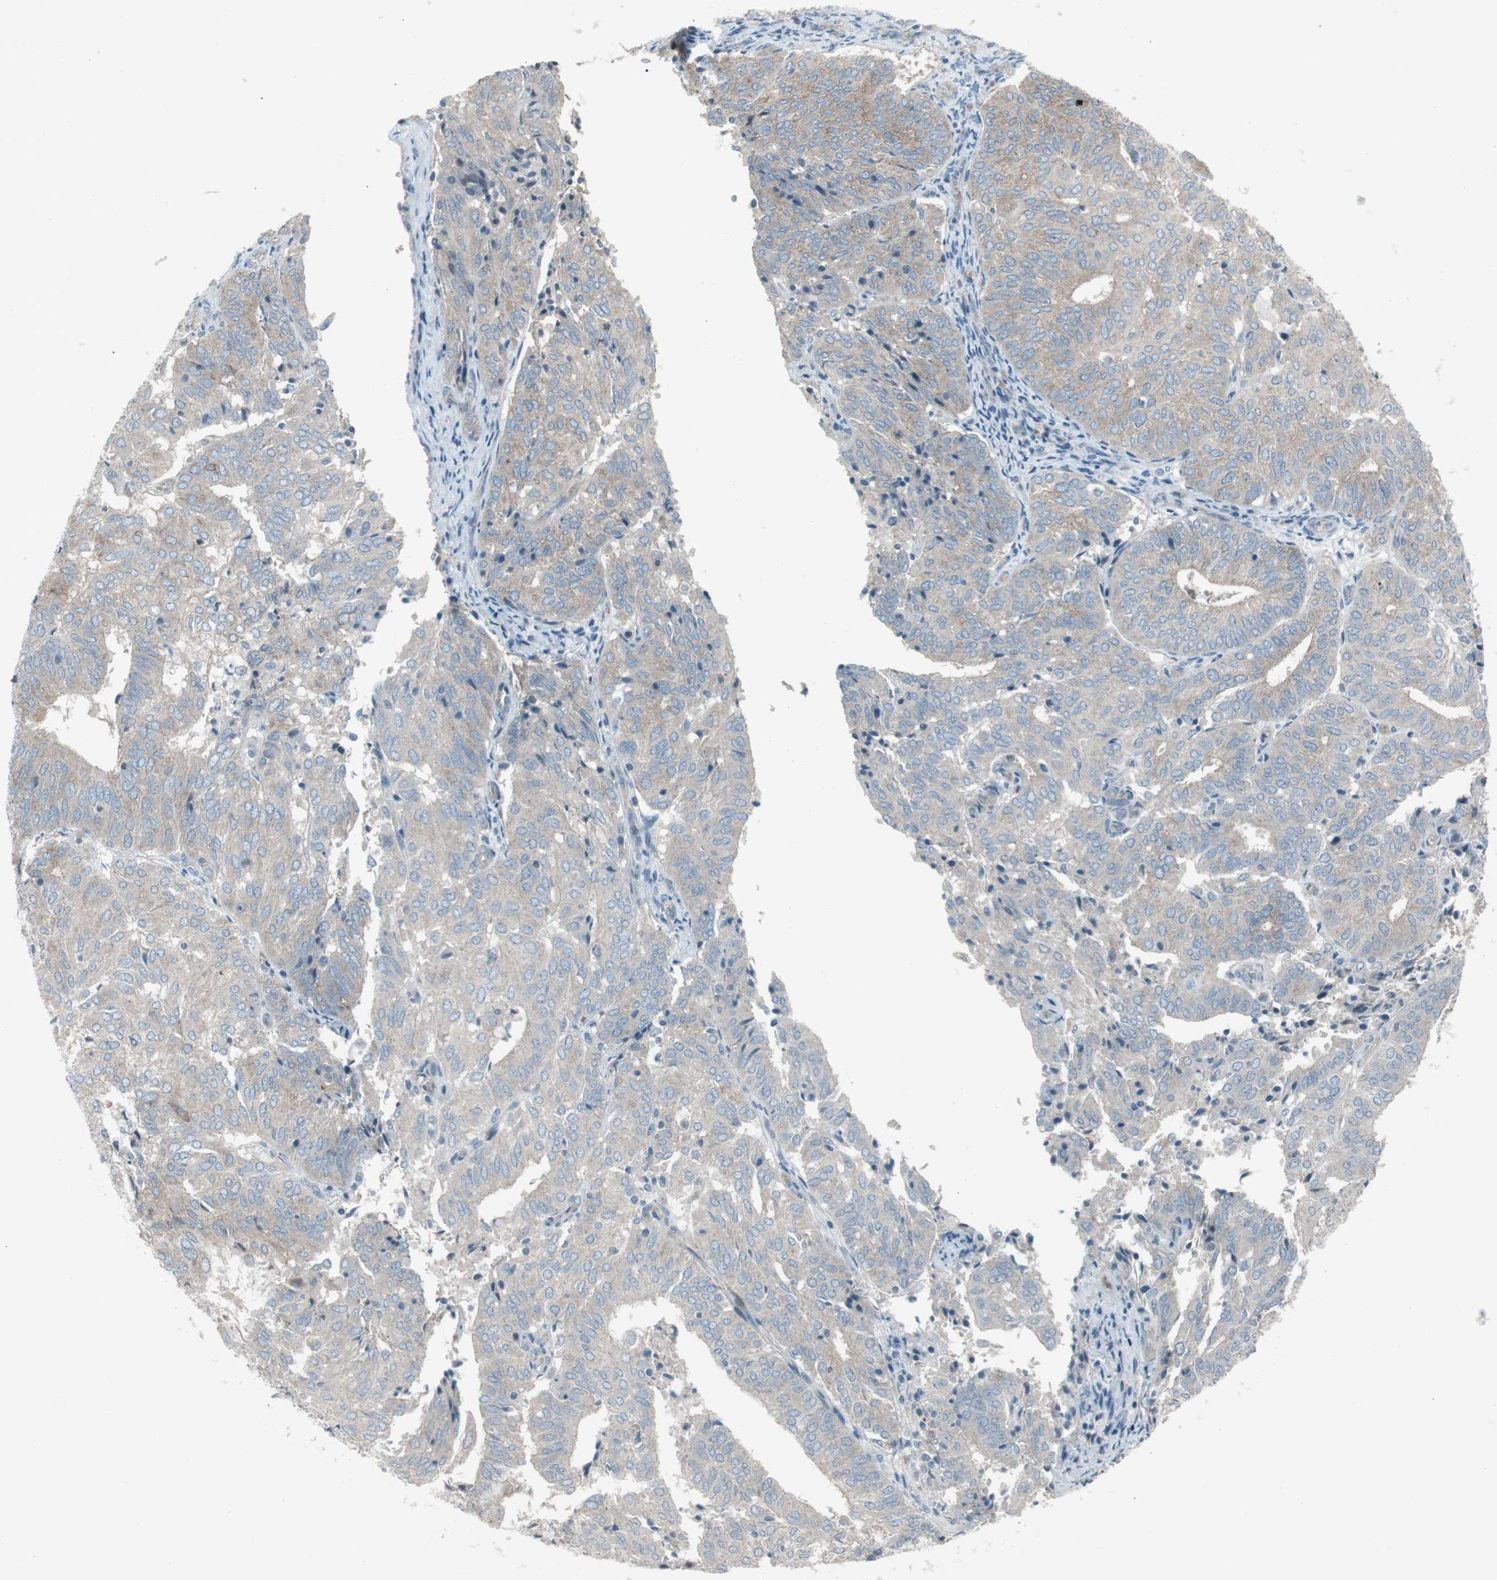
{"staining": {"intensity": "weak", "quantity": "25%-75%", "location": "cytoplasmic/membranous"}, "tissue": "endometrial cancer", "cell_type": "Tumor cells", "image_type": "cancer", "snomed": [{"axis": "morphology", "description": "Adenocarcinoma, NOS"}, {"axis": "topography", "description": "Uterus"}], "caption": "Endometrial cancer stained with a protein marker displays weak staining in tumor cells.", "gene": "PANK2", "patient": {"sex": "female", "age": 60}}